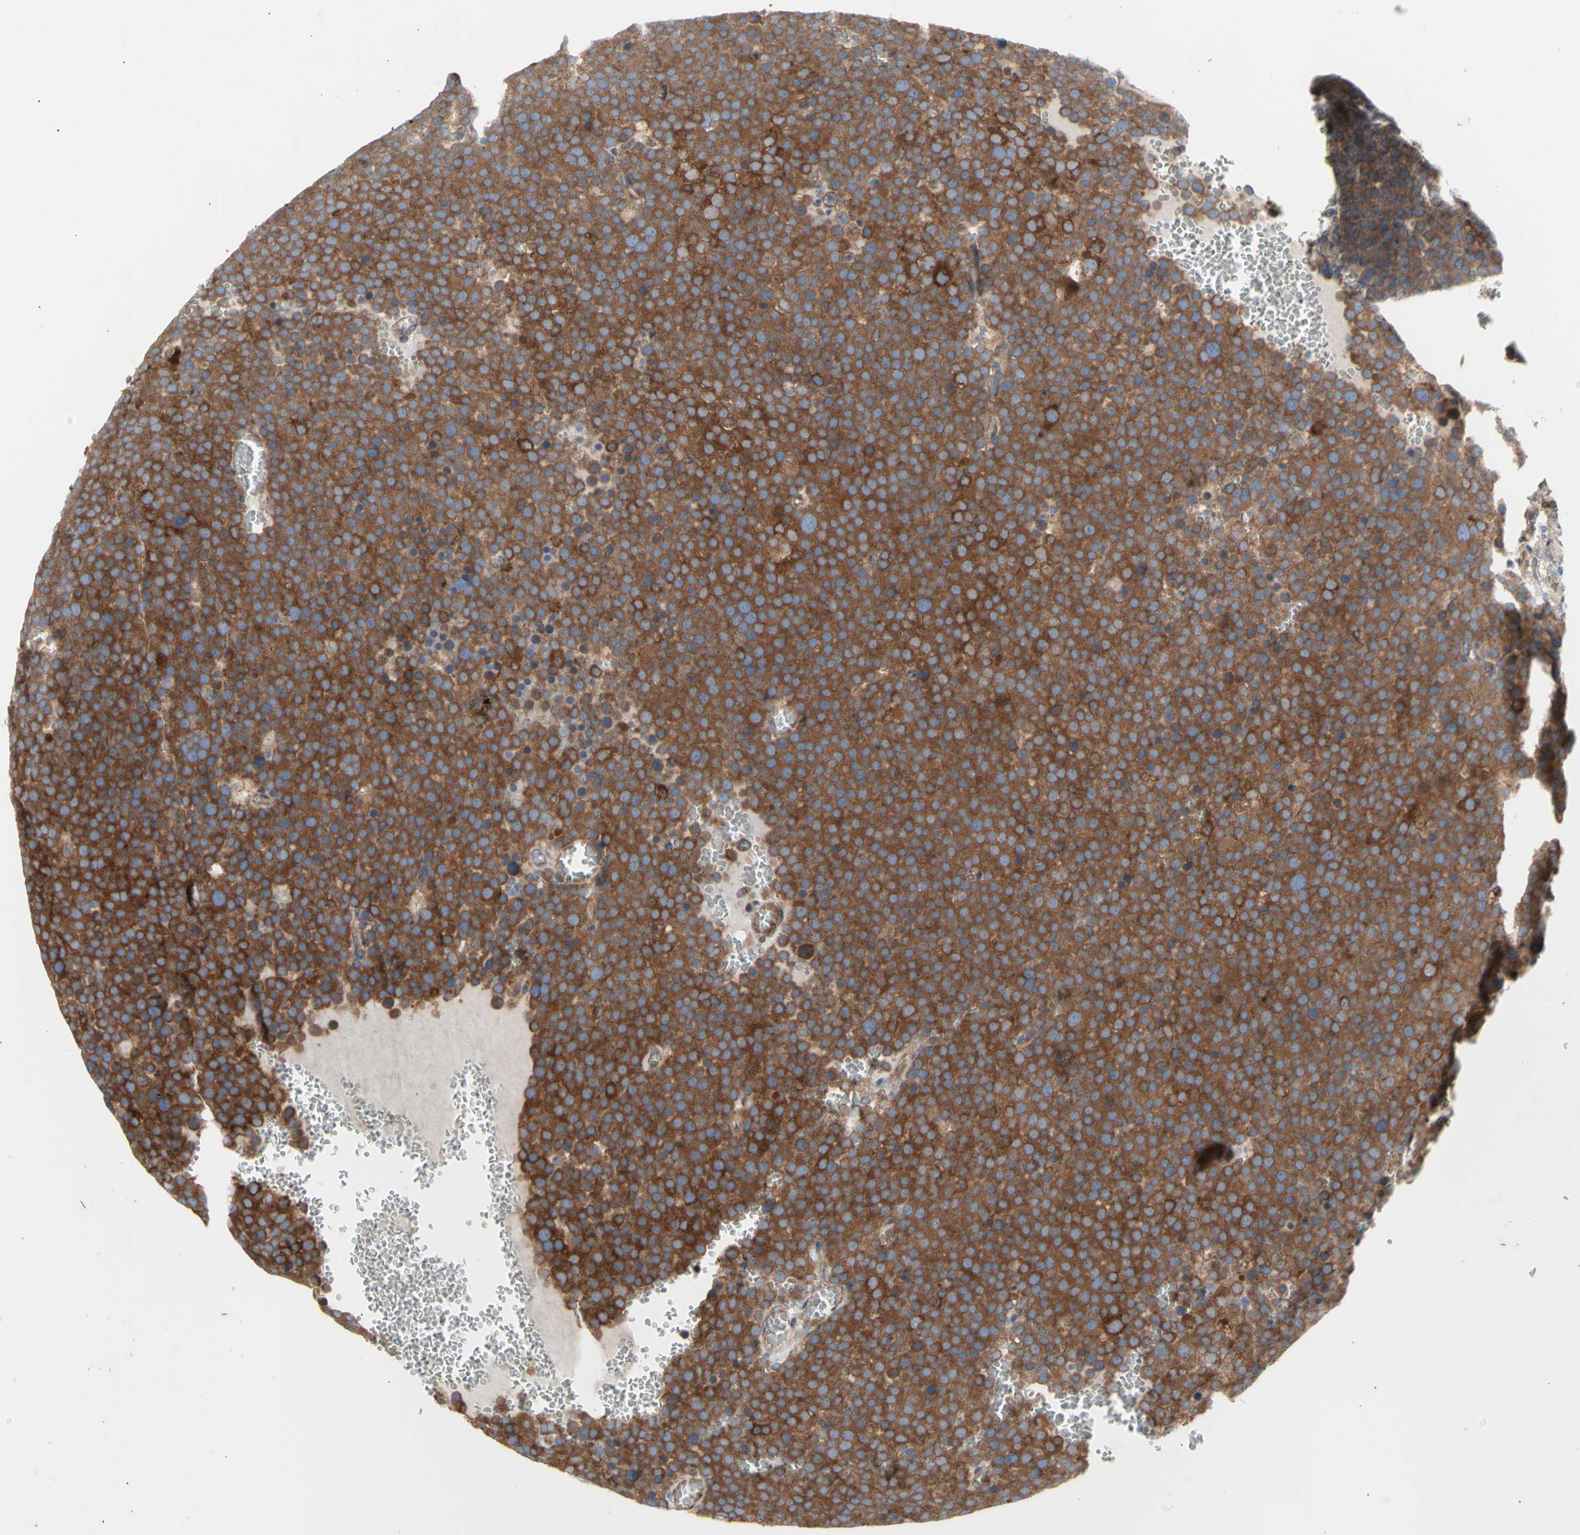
{"staining": {"intensity": "strong", "quantity": ">75%", "location": "cytoplasmic/membranous"}, "tissue": "testis cancer", "cell_type": "Tumor cells", "image_type": "cancer", "snomed": [{"axis": "morphology", "description": "Seminoma, NOS"}, {"axis": "topography", "description": "Testis"}], "caption": "High-magnification brightfield microscopy of testis cancer stained with DAB (brown) and counterstained with hematoxylin (blue). tumor cells exhibit strong cytoplasmic/membranous expression is identified in approximately>75% of cells.", "gene": "KLC1", "patient": {"sex": "male", "age": 71}}